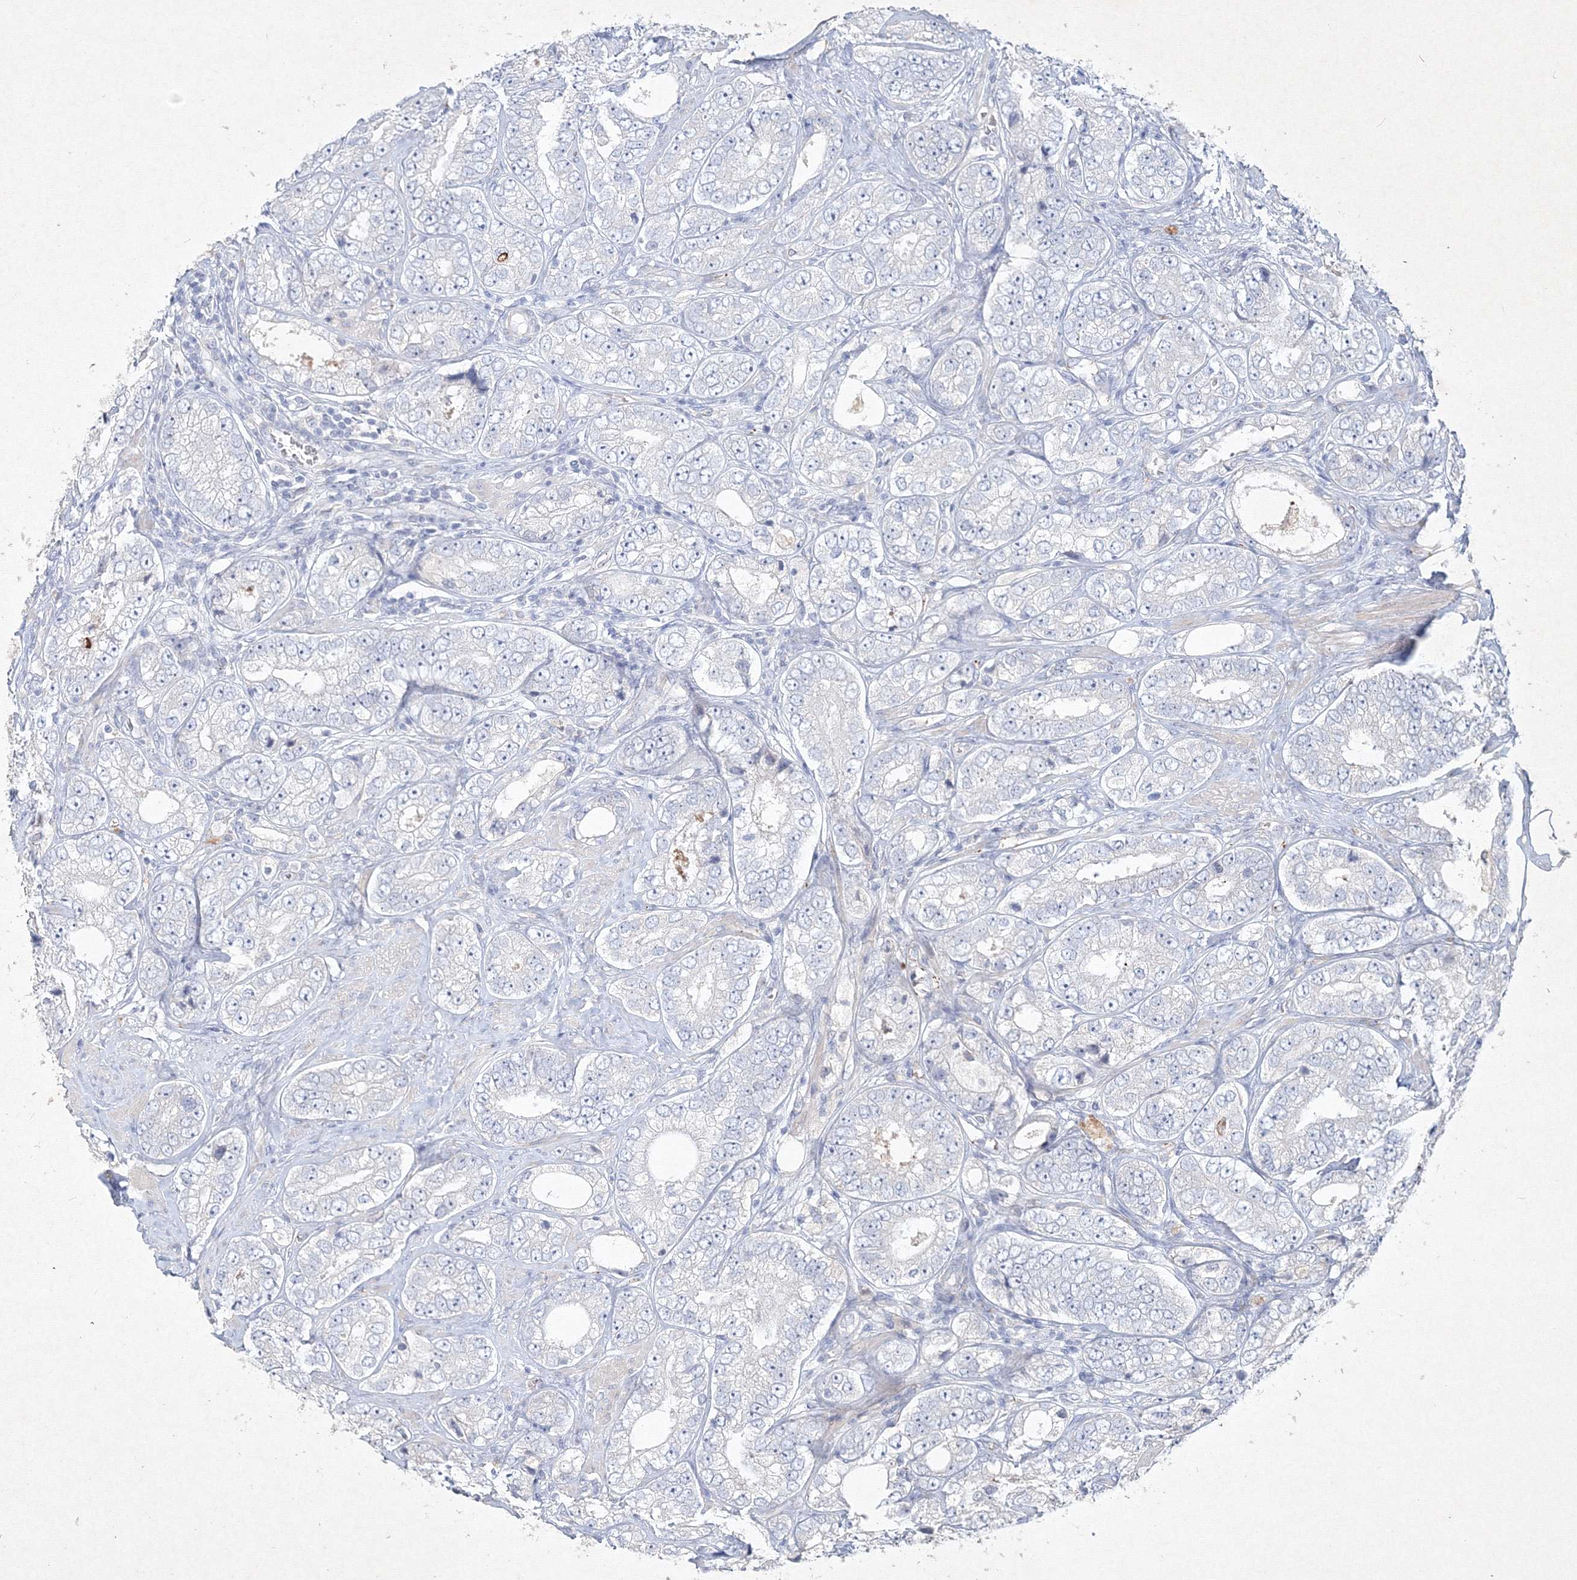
{"staining": {"intensity": "negative", "quantity": "none", "location": "none"}, "tissue": "prostate cancer", "cell_type": "Tumor cells", "image_type": "cancer", "snomed": [{"axis": "morphology", "description": "Adenocarcinoma, High grade"}, {"axis": "topography", "description": "Prostate"}], "caption": "This is a photomicrograph of immunohistochemistry staining of prostate cancer (adenocarcinoma (high-grade)), which shows no positivity in tumor cells.", "gene": "CXXC4", "patient": {"sex": "male", "age": 56}}